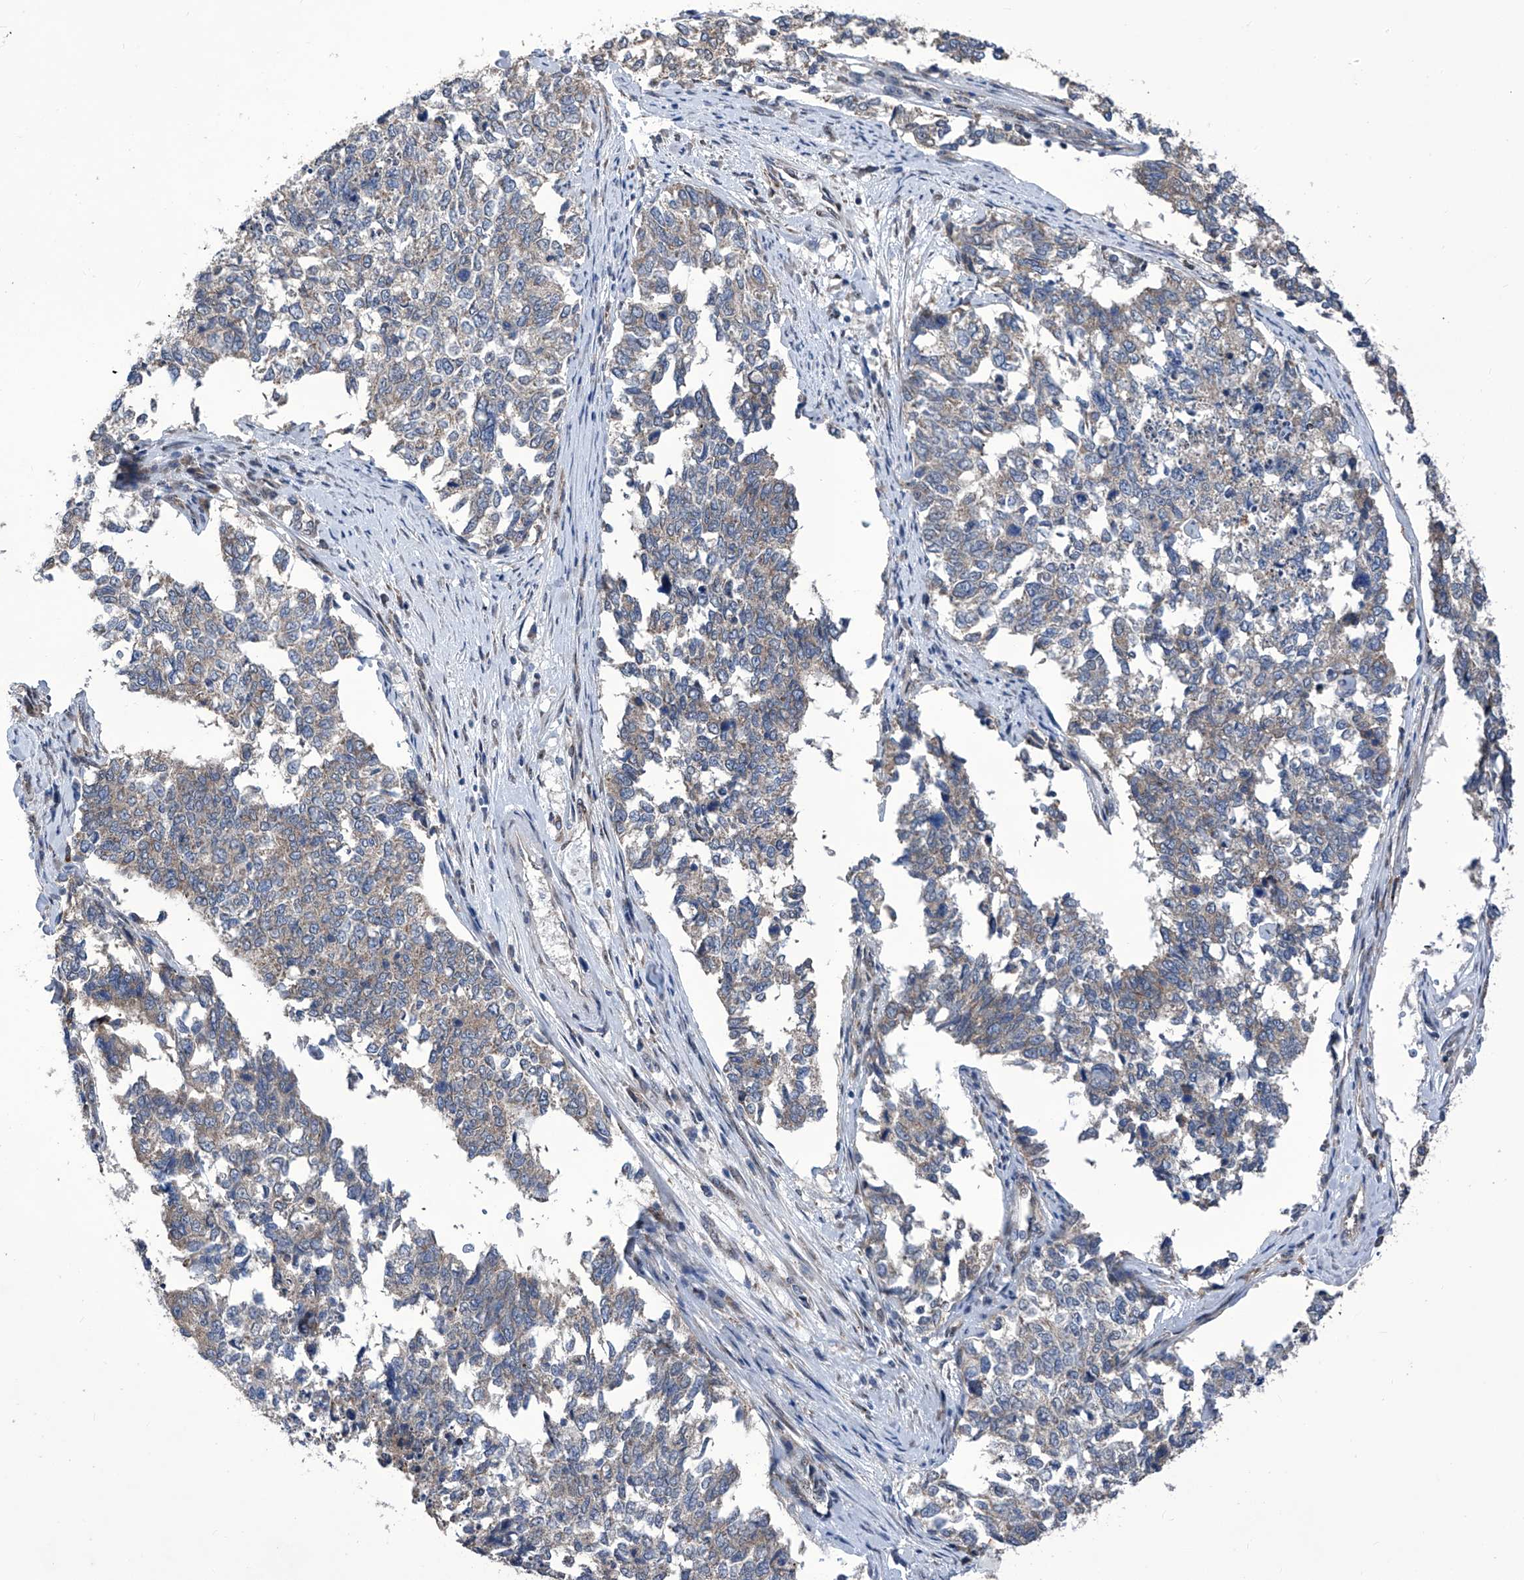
{"staining": {"intensity": "weak", "quantity": "<25%", "location": "cytoplasmic/membranous"}, "tissue": "cervical cancer", "cell_type": "Tumor cells", "image_type": "cancer", "snomed": [{"axis": "morphology", "description": "Squamous cell carcinoma, NOS"}, {"axis": "topography", "description": "Cervix"}], "caption": "Immunohistochemical staining of cervical cancer (squamous cell carcinoma) demonstrates no significant staining in tumor cells.", "gene": "KTI12", "patient": {"sex": "female", "age": 63}}